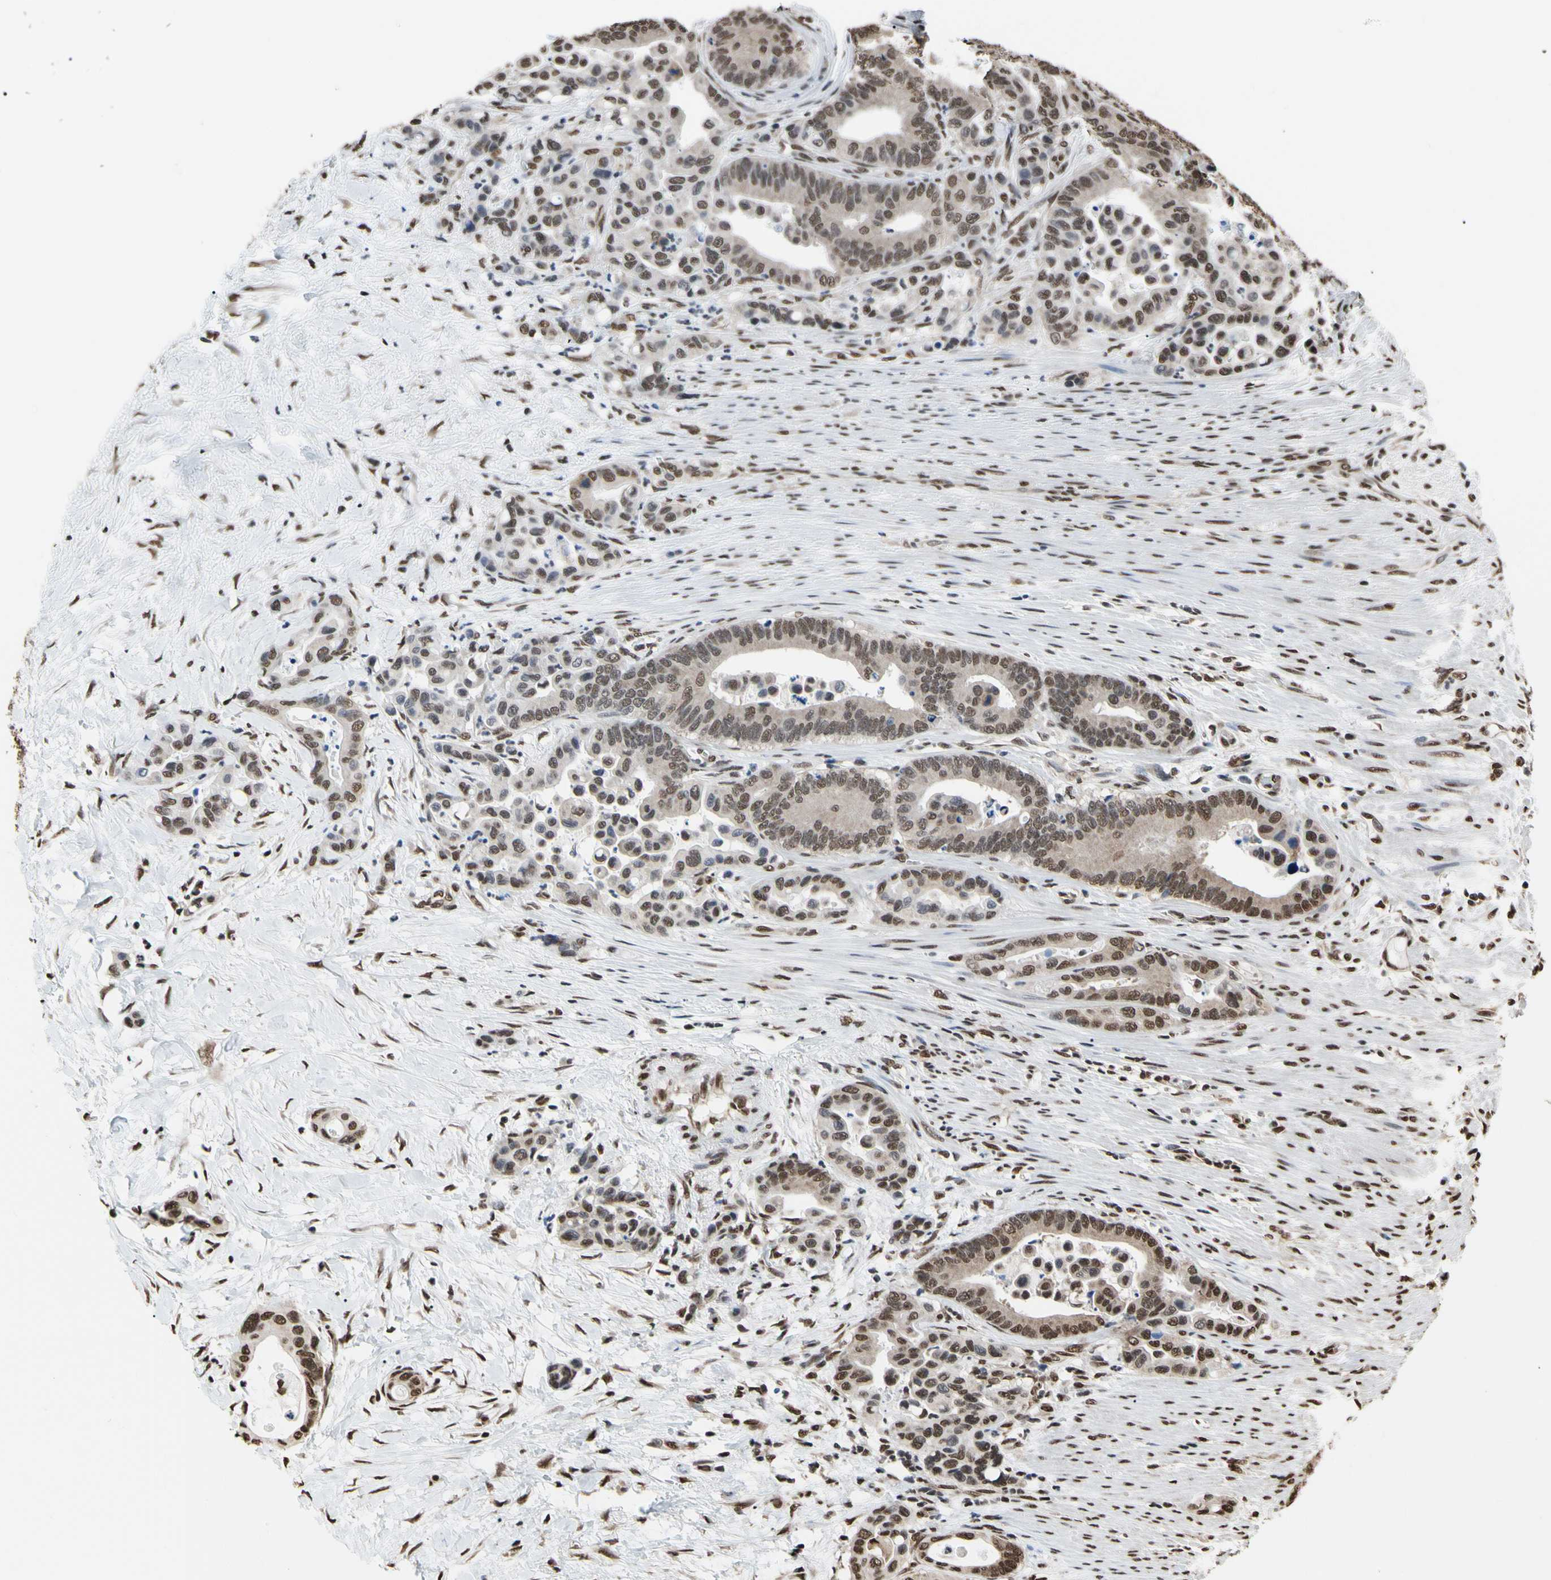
{"staining": {"intensity": "moderate", "quantity": ">75%", "location": "nuclear"}, "tissue": "colorectal cancer", "cell_type": "Tumor cells", "image_type": "cancer", "snomed": [{"axis": "morphology", "description": "Normal tissue, NOS"}, {"axis": "morphology", "description": "Adenocarcinoma, NOS"}, {"axis": "topography", "description": "Colon"}], "caption": "High-magnification brightfield microscopy of colorectal adenocarcinoma stained with DAB (brown) and counterstained with hematoxylin (blue). tumor cells exhibit moderate nuclear staining is seen in about>75% of cells. (Stains: DAB in brown, nuclei in blue, Microscopy: brightfield microscopy at high magnification).", "gene": "HNRNPK", "patient": {"sex": "male", "age": 82}}